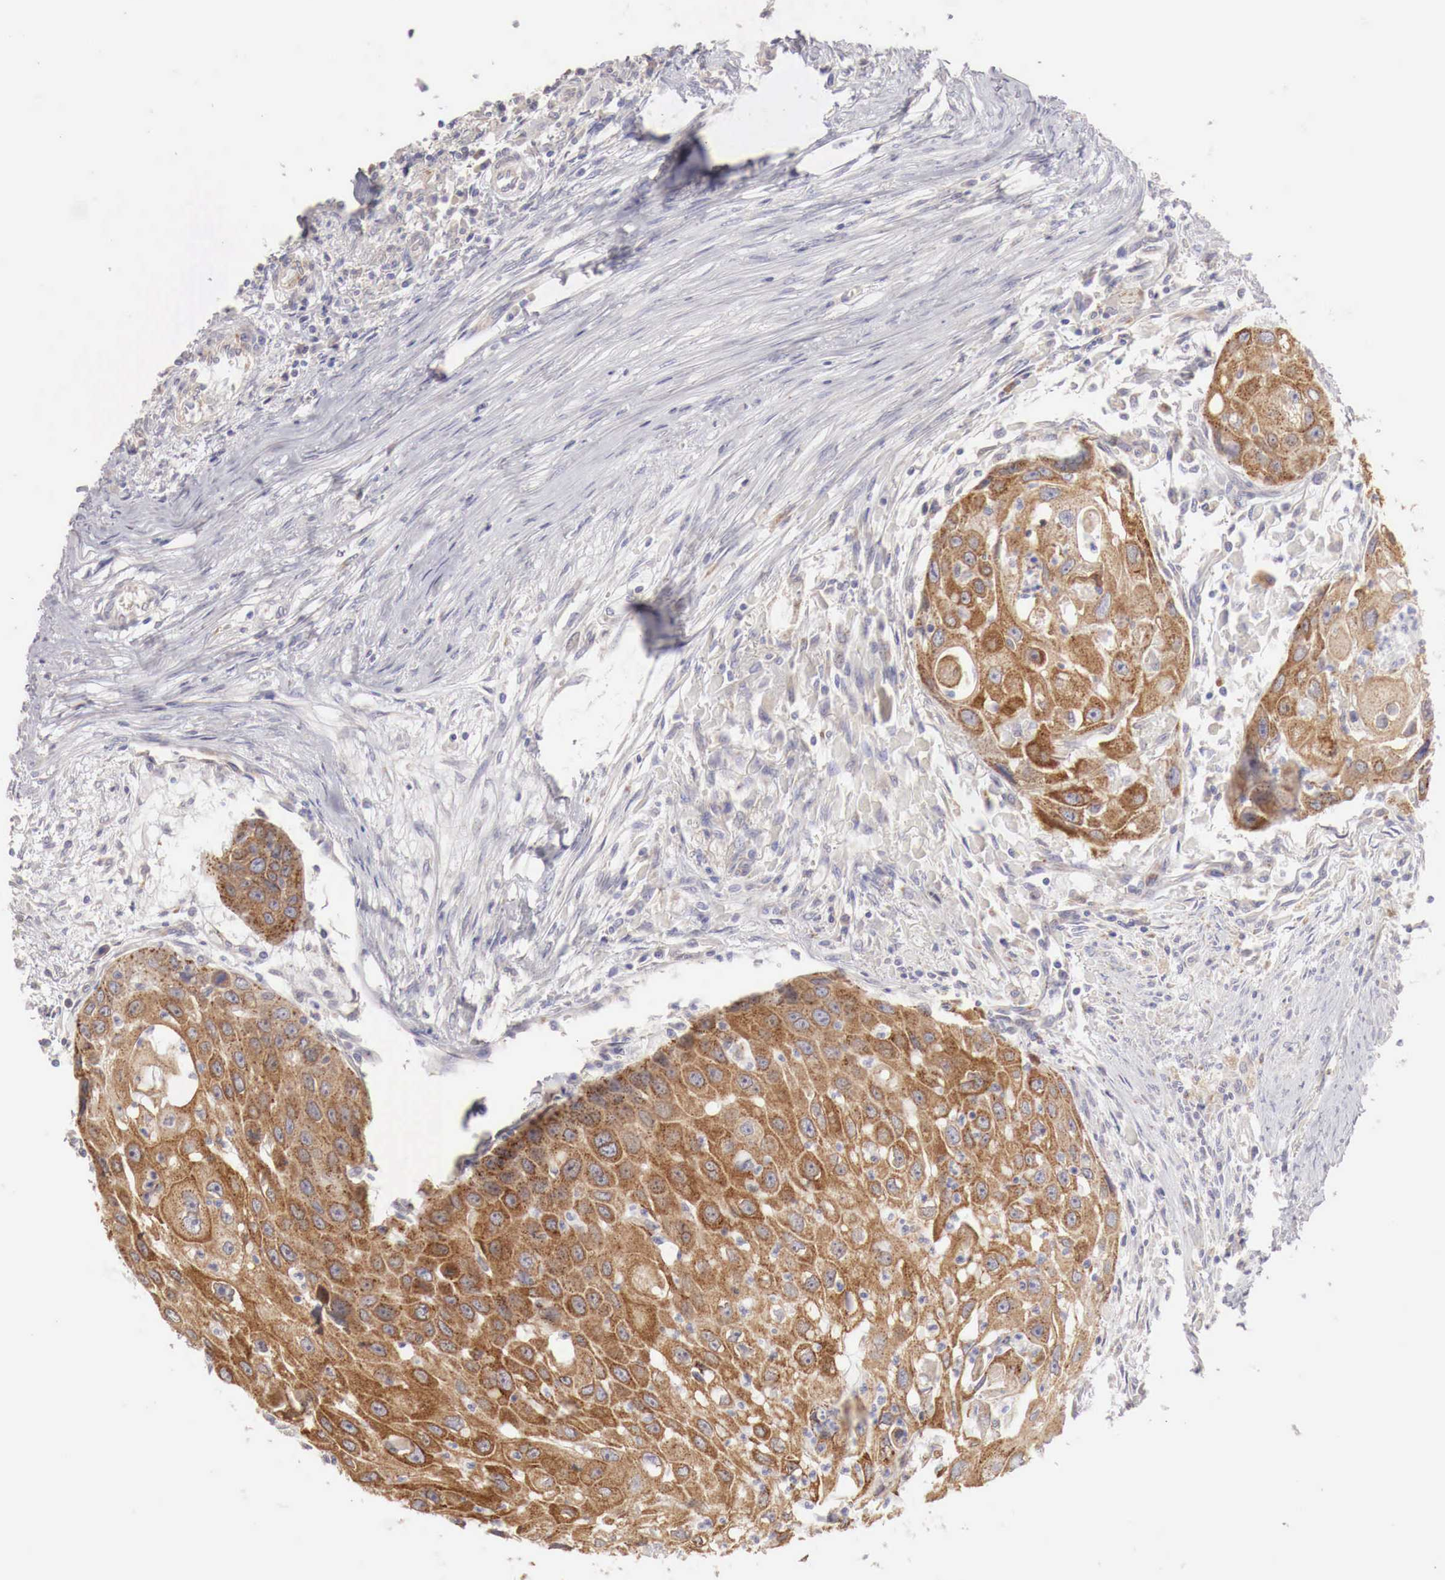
{"staining": {"intensity": "strong", "quantity": ">75%", "location": "cytoplasmic/membranous"}, "tissue": "head and neck cancer", "cell_type": "Tumor cells", "image_type": "cancer", "snomed": [{"axis": "morphology", "description": "Squamous cell carcinoma, NOS"}, {"axis": "topography", "description": "Head-Neck"}], "caption": "A histopathology image showing strong cytoplasmic/membranous expression in about >75% of tumor cells in head and neck cancer, as visualized by brown immunohistochemical staining.", "gene": "NSDHL", "patient": {"sex": "male", "age": 64}}